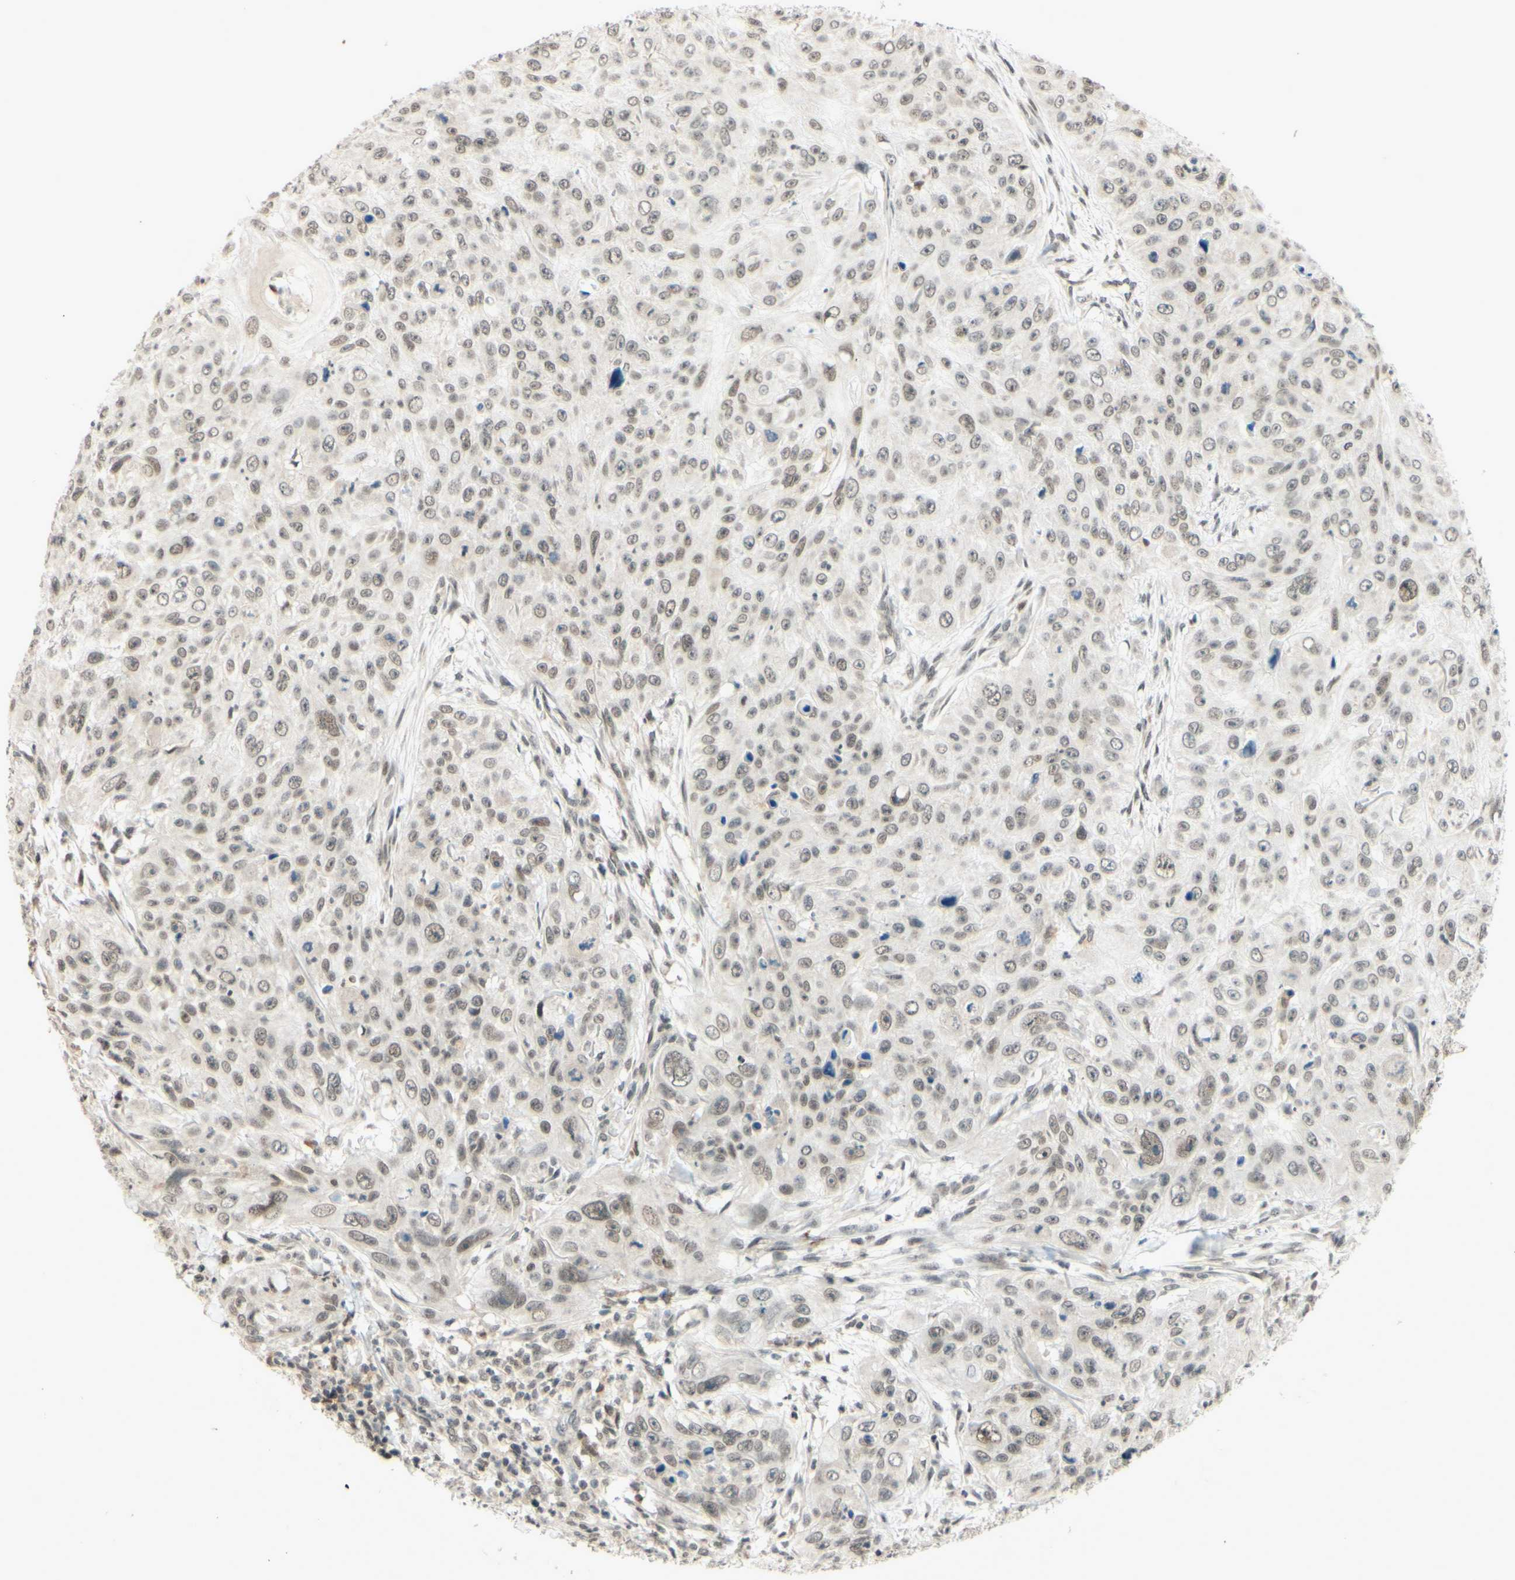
{"staining": {"intensity": "weak", "quantity": ">75%", "location": "nuclear"}, "tissue": "skin cancer", "cell_type": "Tumor cells", "image_type": "cancer", "snomed": [{"axis": "morphology", "description": "Squamous cell carcinoma, NOS"}, {"axis": "topography", "description": "Skin"}], "caption": "Weak nuclear expression for a protein is appreciated in about >75% of tumor cells of skin cancer using immunohistochemistry.", "gene": "SMARCB1", "patient": {"sex": "female", "age": 80}}